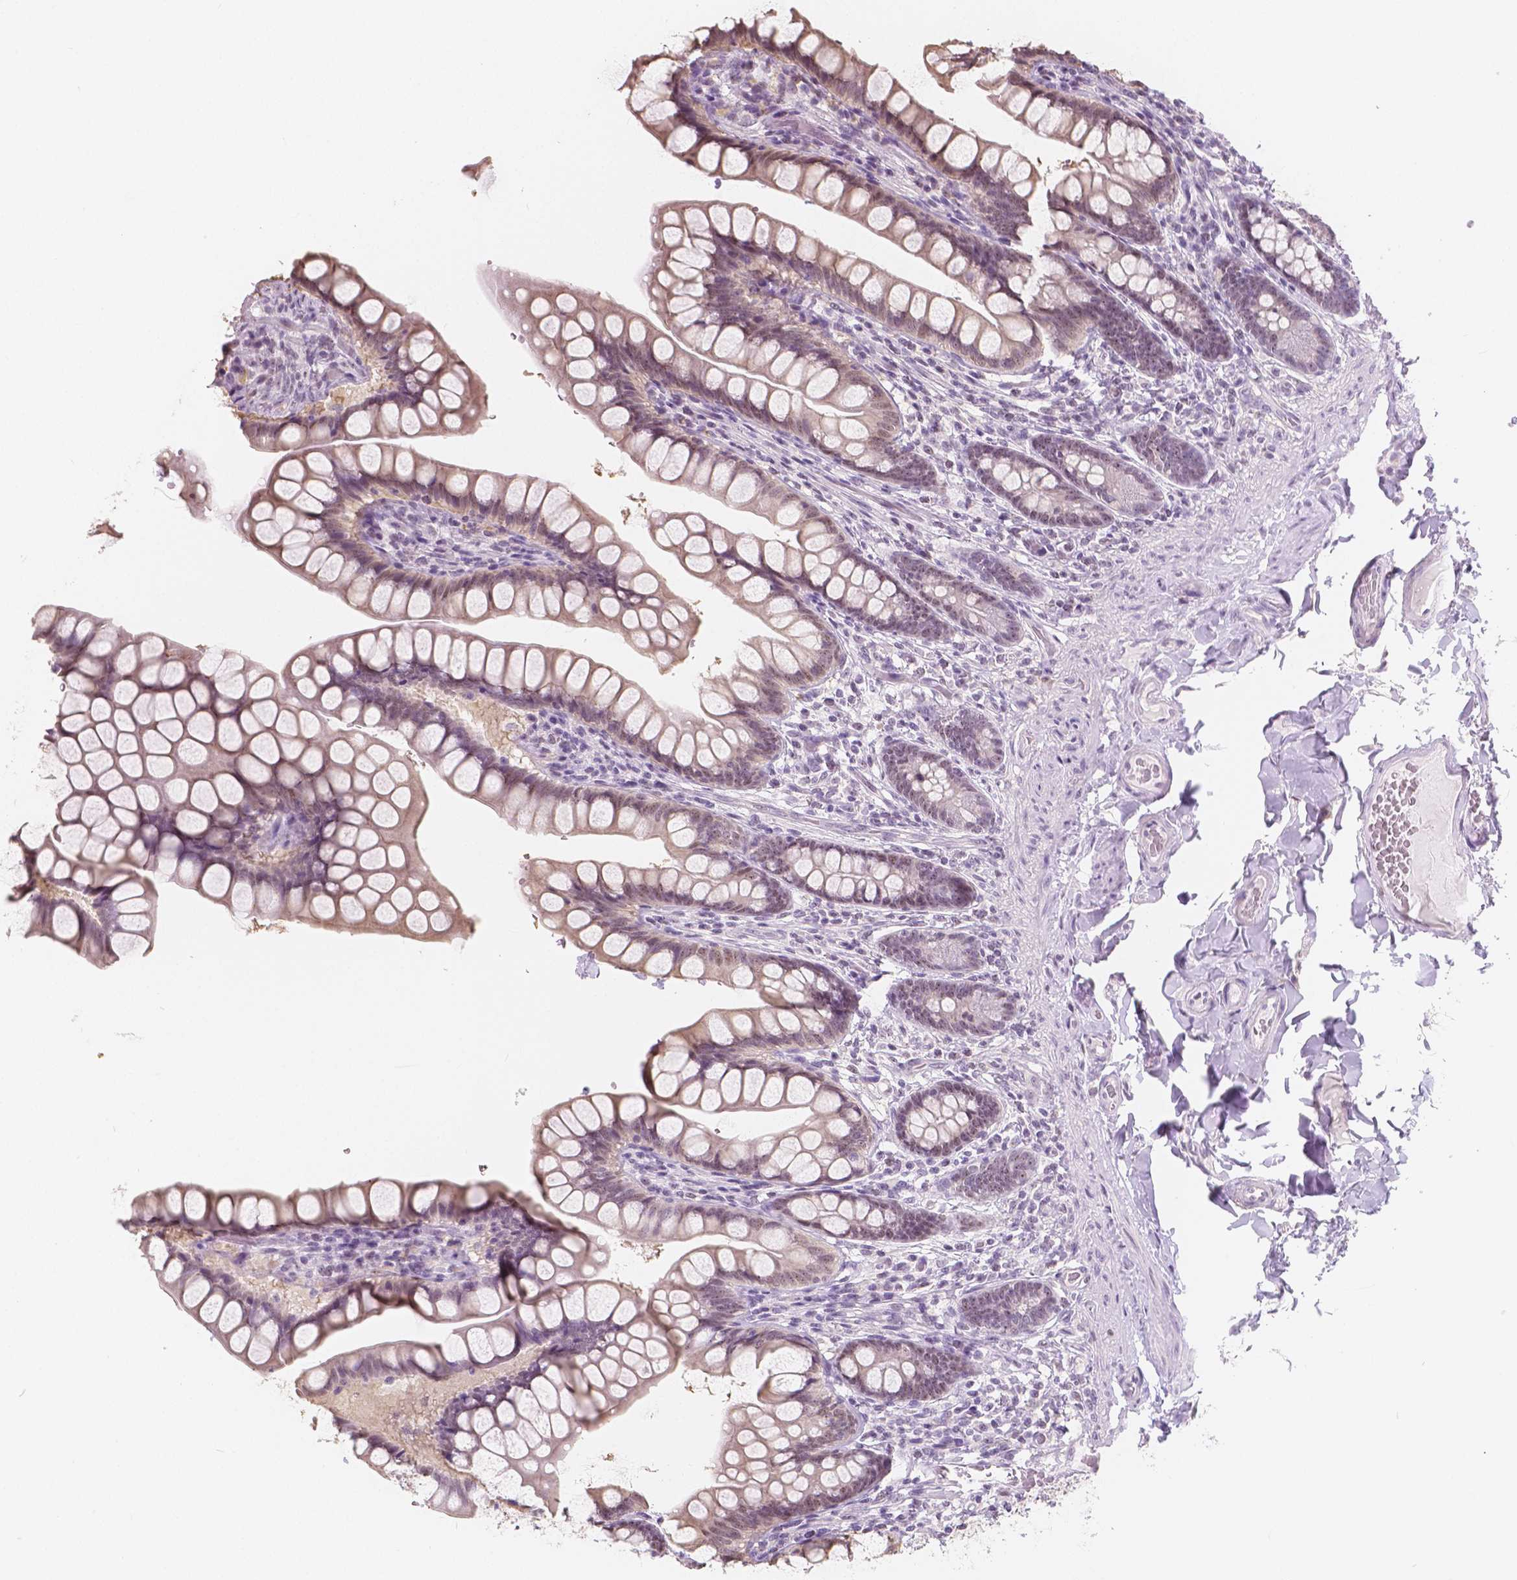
{"staining": {"intensity": "weak", "quantity": "25%-75%", "location": "cytoplasmic/membranous,nuclear"}, "tissue": "small intestine", "cell_type": "Glandular cells", "image_type": "normal", "snomed": [{"axis": "morphology", "description": "Normal tissue, NOS"}, {"axis": "topography", "description": "Small intestine"}], "caption": "Approximately 25%-75% of glandular cells in benign small intestine display weak cytoplasmic/membranous,nuclear protein positivity as visualized by brown immunohistochemical staining.", "gene": "NOLC1", "patient": {"sex": "male", "age": 70}}